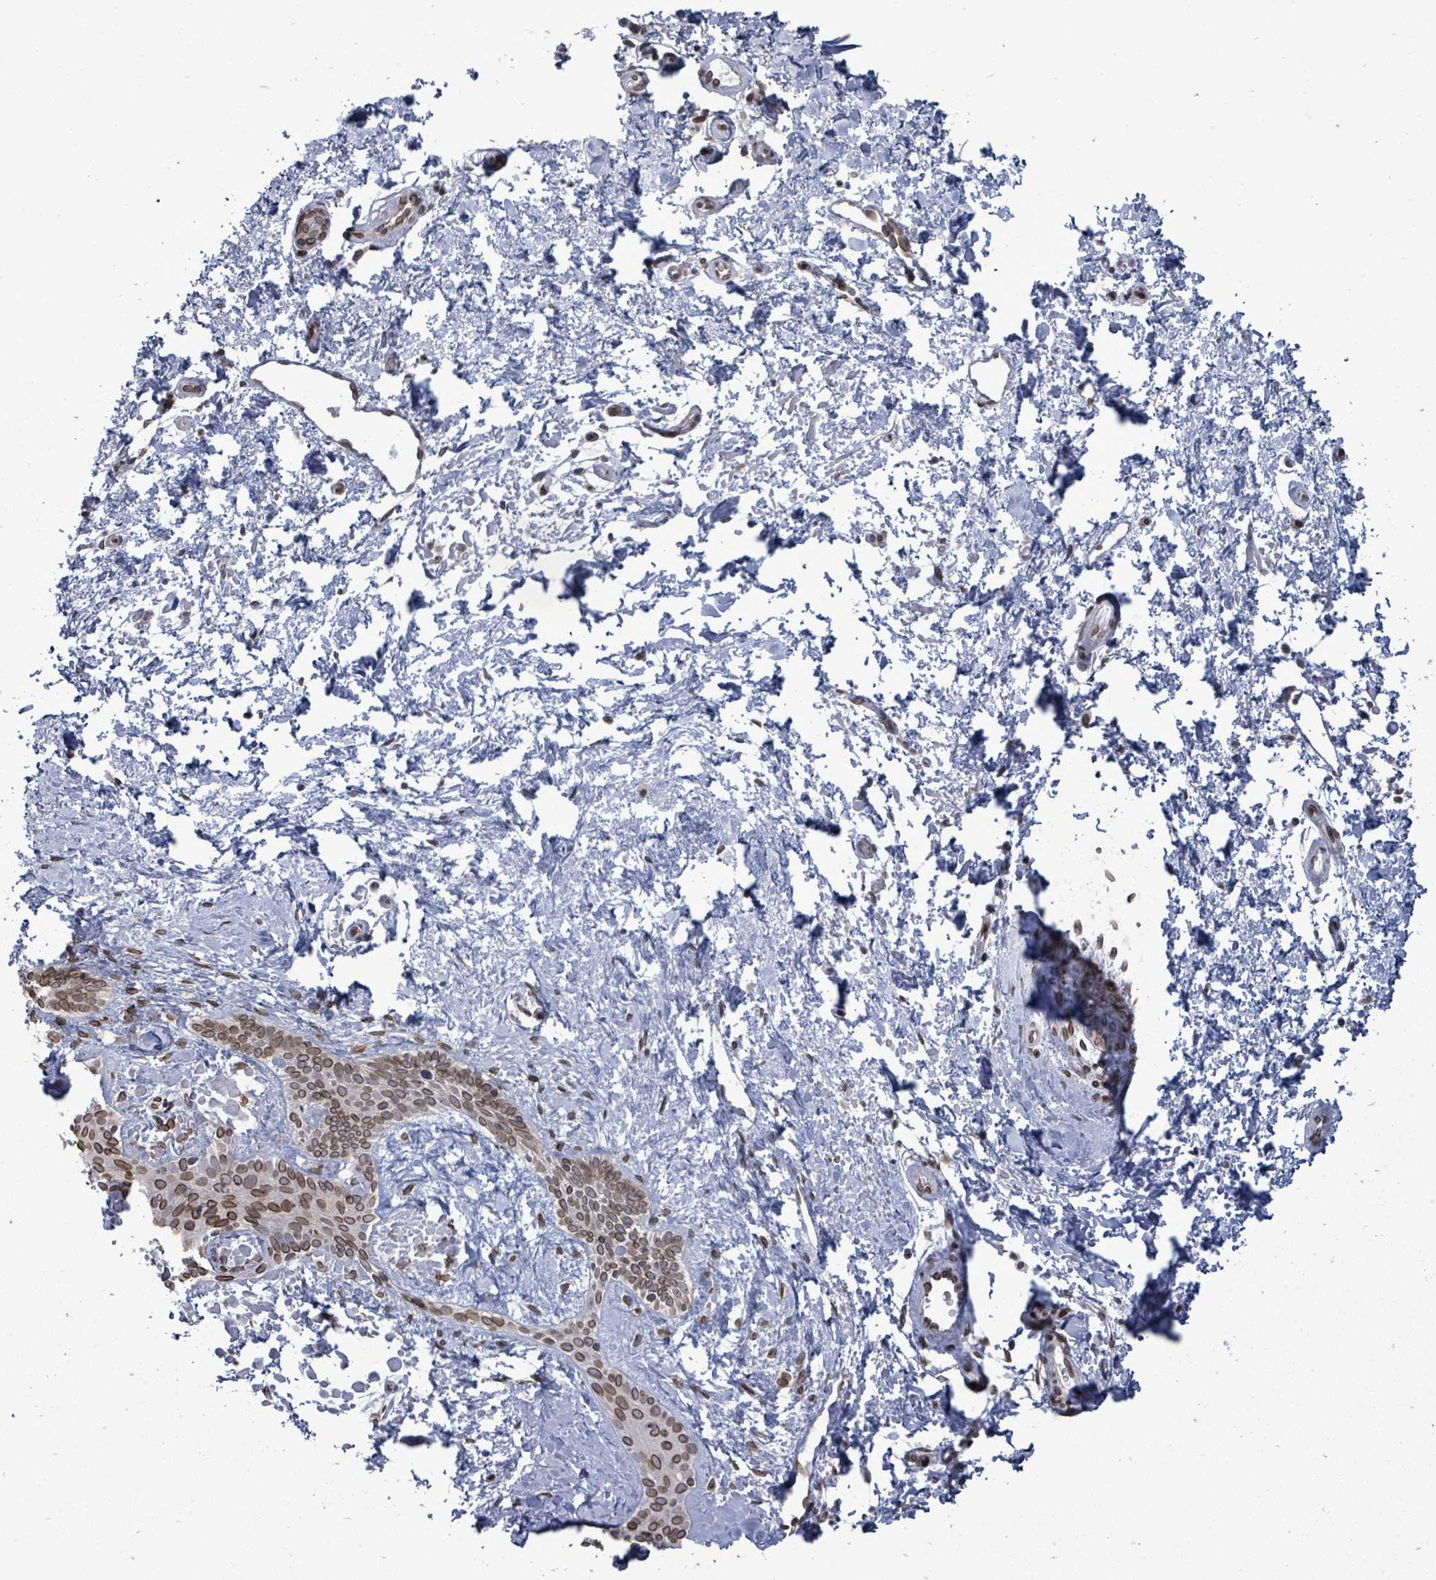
{"staining": {"intensity": "moderate", "quantity": ">75%", "location": "cytoplasmic/membranous,nuclear"}, "tissue": "skin cancer", "cell_type": "Tumor cells", "image_type": "cancer", "snomed": [{"axis": "morphology", "description": "Basal cell carcinoma"}, {"axis": "topography", "description": "Skin"}], "caption": "The photomicrograph displays immunohistochemical staining of basal cell carcinoma (skin). There is moderate cytoplasmic/membranous and nuclear positivity is seen in about >75% of tumor cells. Nuclei are stained in blue.", "gene": "ARFGAP1", "patient": {"sex": "male", "age": 78}}